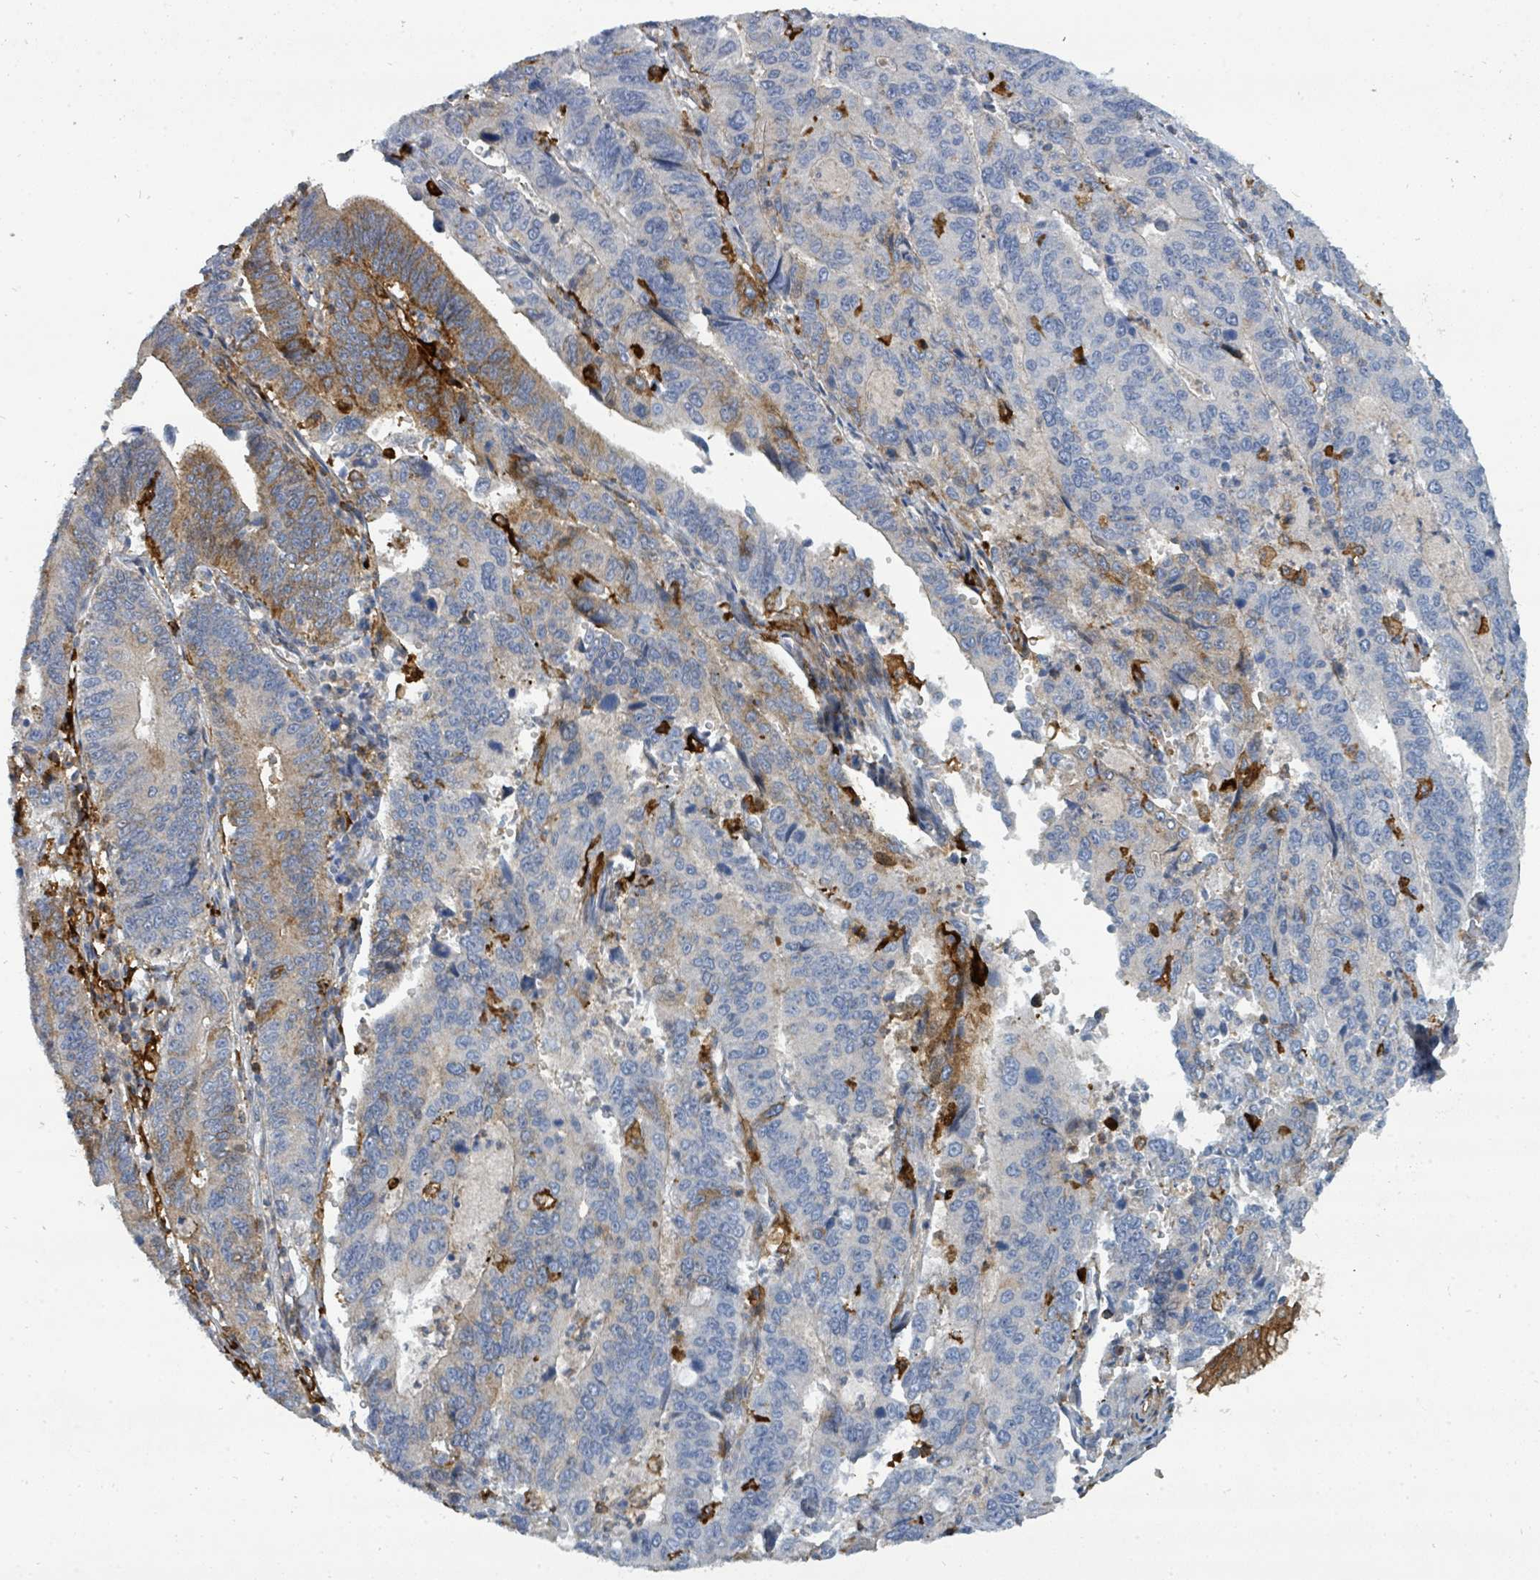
{"staining": {"intensity": "moderate", "quantity": "<25%", "location": "cytoplasmic/membranous"}, "tissue": "stomach cancer", "cell_type": "Tumor cells", "image_type": "cancer", "snomed": [{"axis": "morphology", "description": "Adenocarcinoma, NOS"}, {"axis": "topography", "description": "Stomach"}], "caption": "High-magnification brightfield microscopy of adenocarcinoma (stomach) stained with DAB (brown) and counterstained with hematoxylin (blue). tumor cells exhibit moderate cytoplasmic/membranous expression is appreciated in about<25% of cells.", "gene": "IFIT1", "patient": {"sex": "male", "age": 59}}